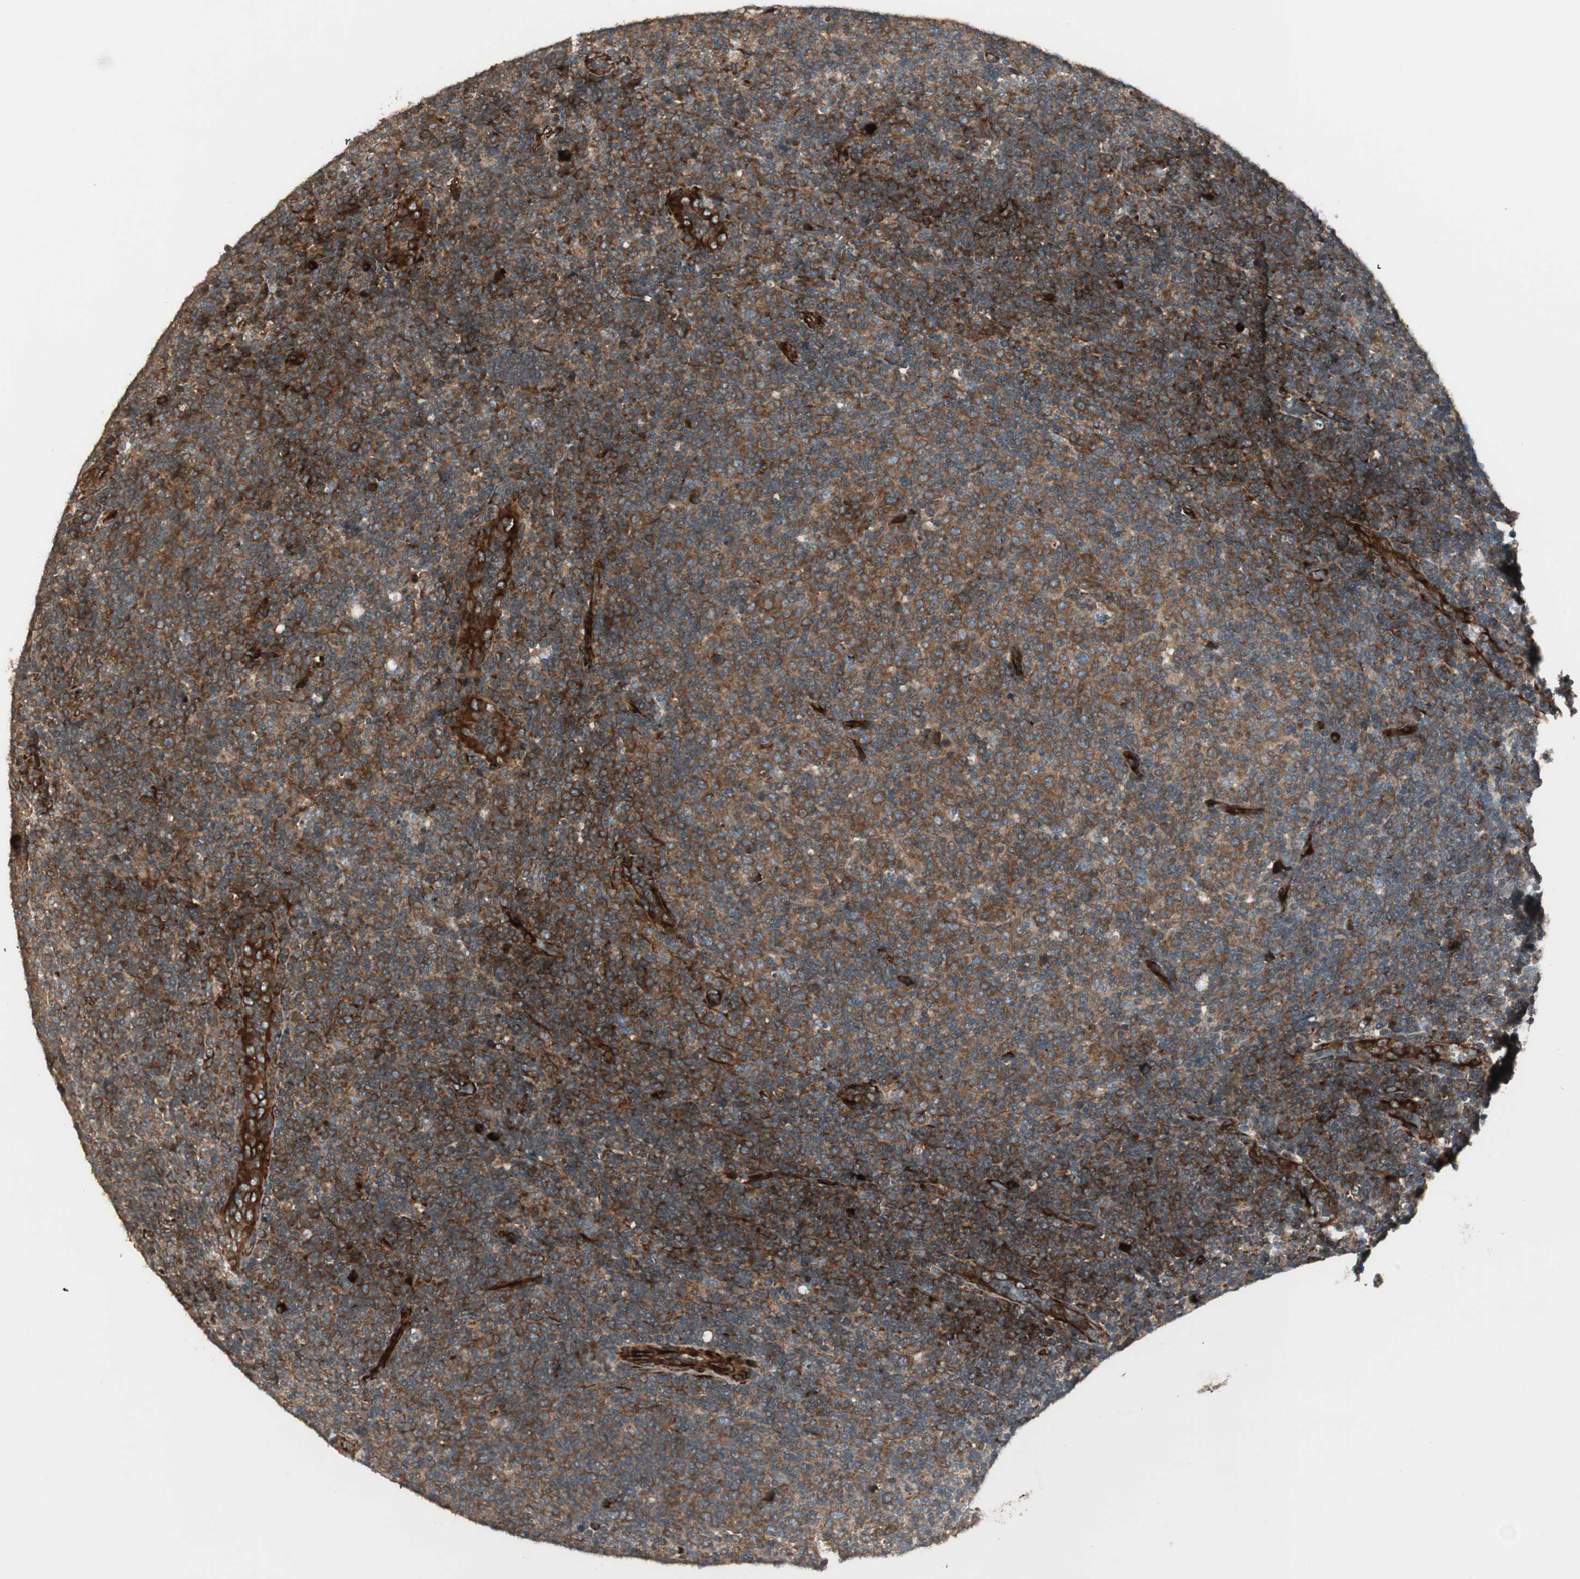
{"staining": {"intensity": "strong", "quantity": ">75%", "location": "cytoplasmic/membranous"}, "tissue": "lymphoma", "cell_type": "Tumor cells", "image_type": "cancer", "snomed": [{"axis": "morphology", "description": "Malignant lymphoma, non-Hodgkin's type, Low grade"}, {"axis": "topography", "description": "Lymph node"}], "caption": "Protein expression by IHC shows strong cytoplasmic/membranous expression in approximately >75% of tumor cells in lymphoma.", "gene": "PPP2R5E", "patient": {"sex": "male", "age": 70}}